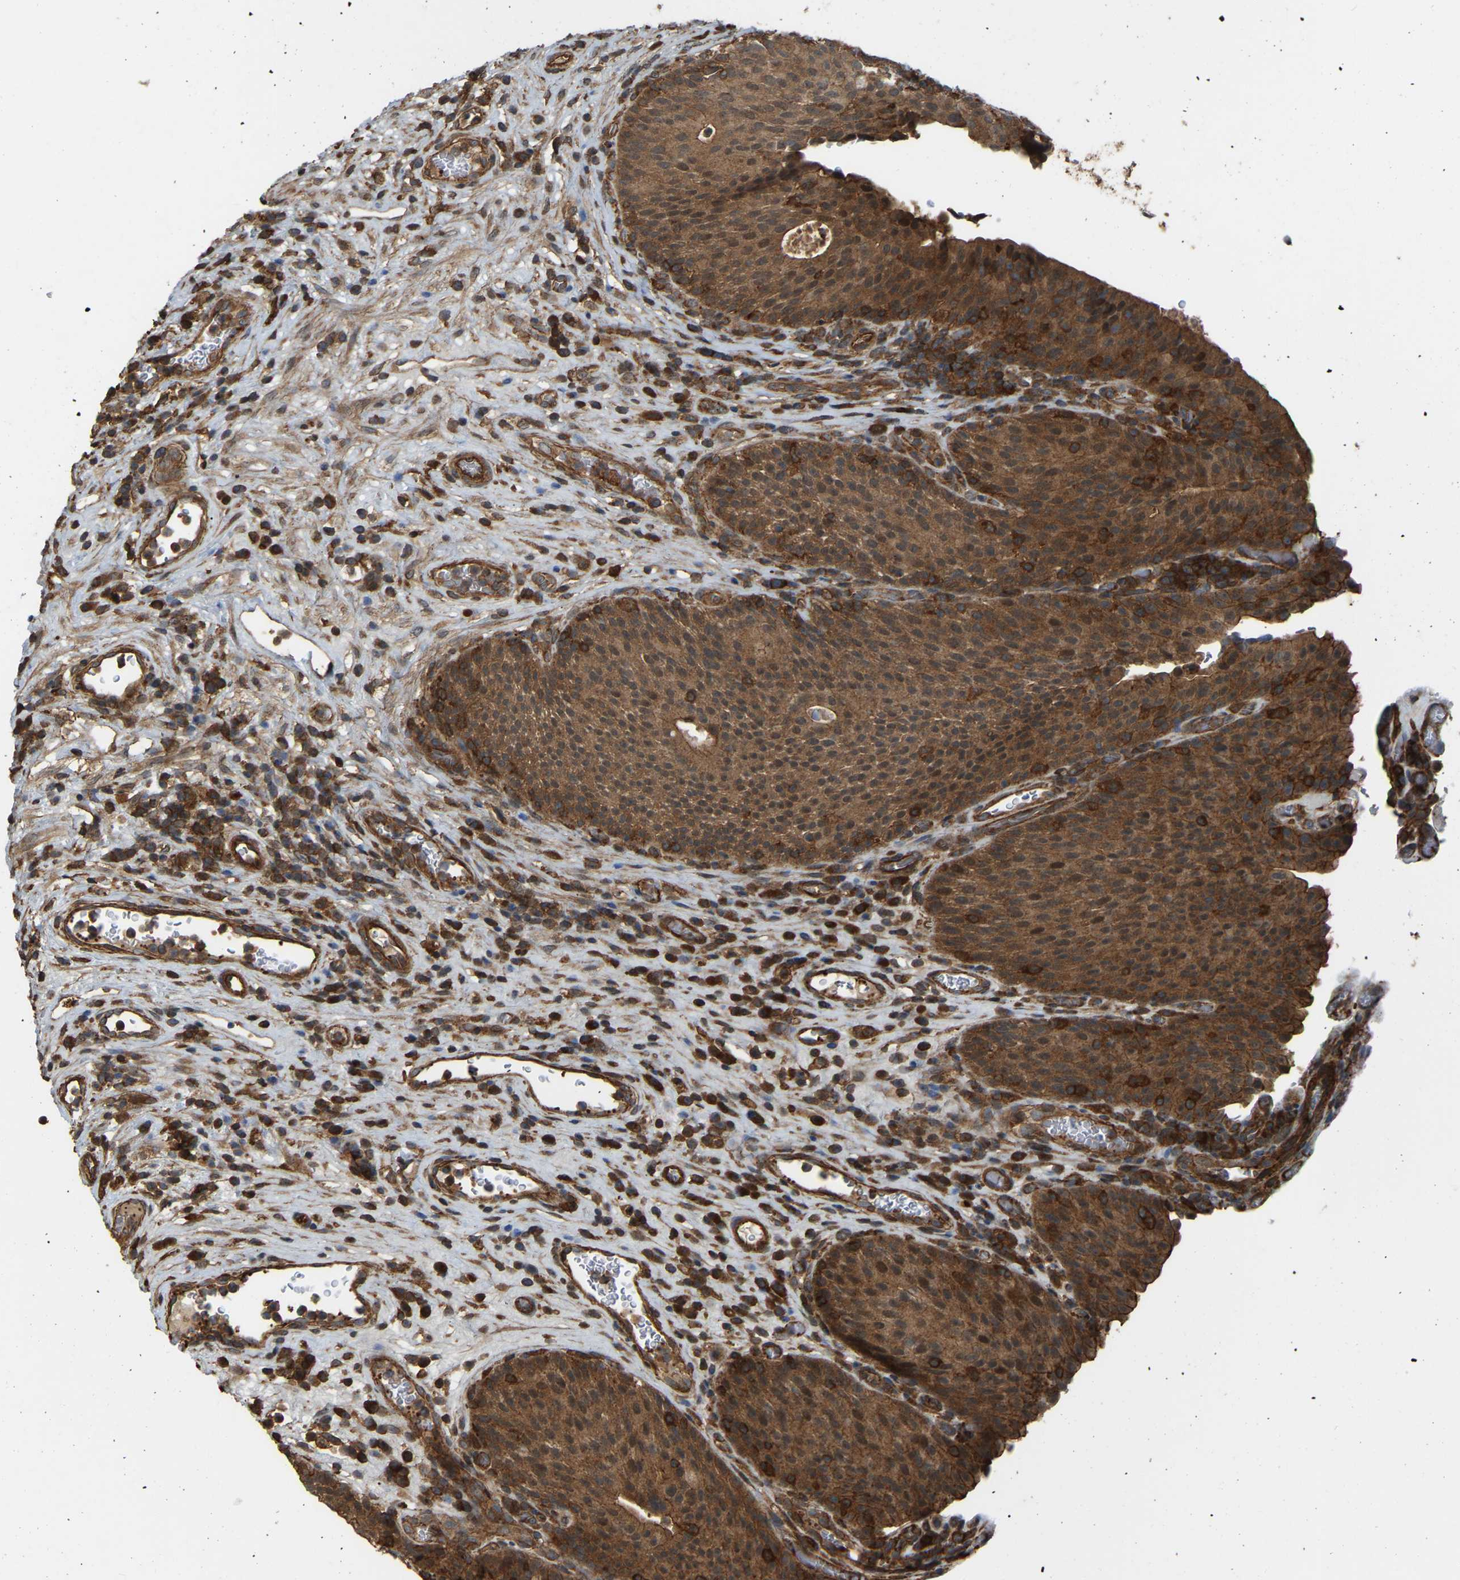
{"staining": {"intensity": "moderate", "quantity": ">75%", "location": "cytoplasmic/membranous"}, "tissue": "urothelial cancer", "cell_type": "Tumor cells", "image_type": "cancer", "snomed": [{"axis": "morphology", "description": "Urothelial carcinoma, High grade"}, {"axis": "topography", "description": "Urinary bladder"}], "caption": "There is medium levels of moderate cytoplasmic/membranous expression in tumor cells of urothelial cancer, as demonstrated by immunohistochemical staining (brown color).", "gene": "SAMD9L", "patient": {"sex": "male", "age": 74}}